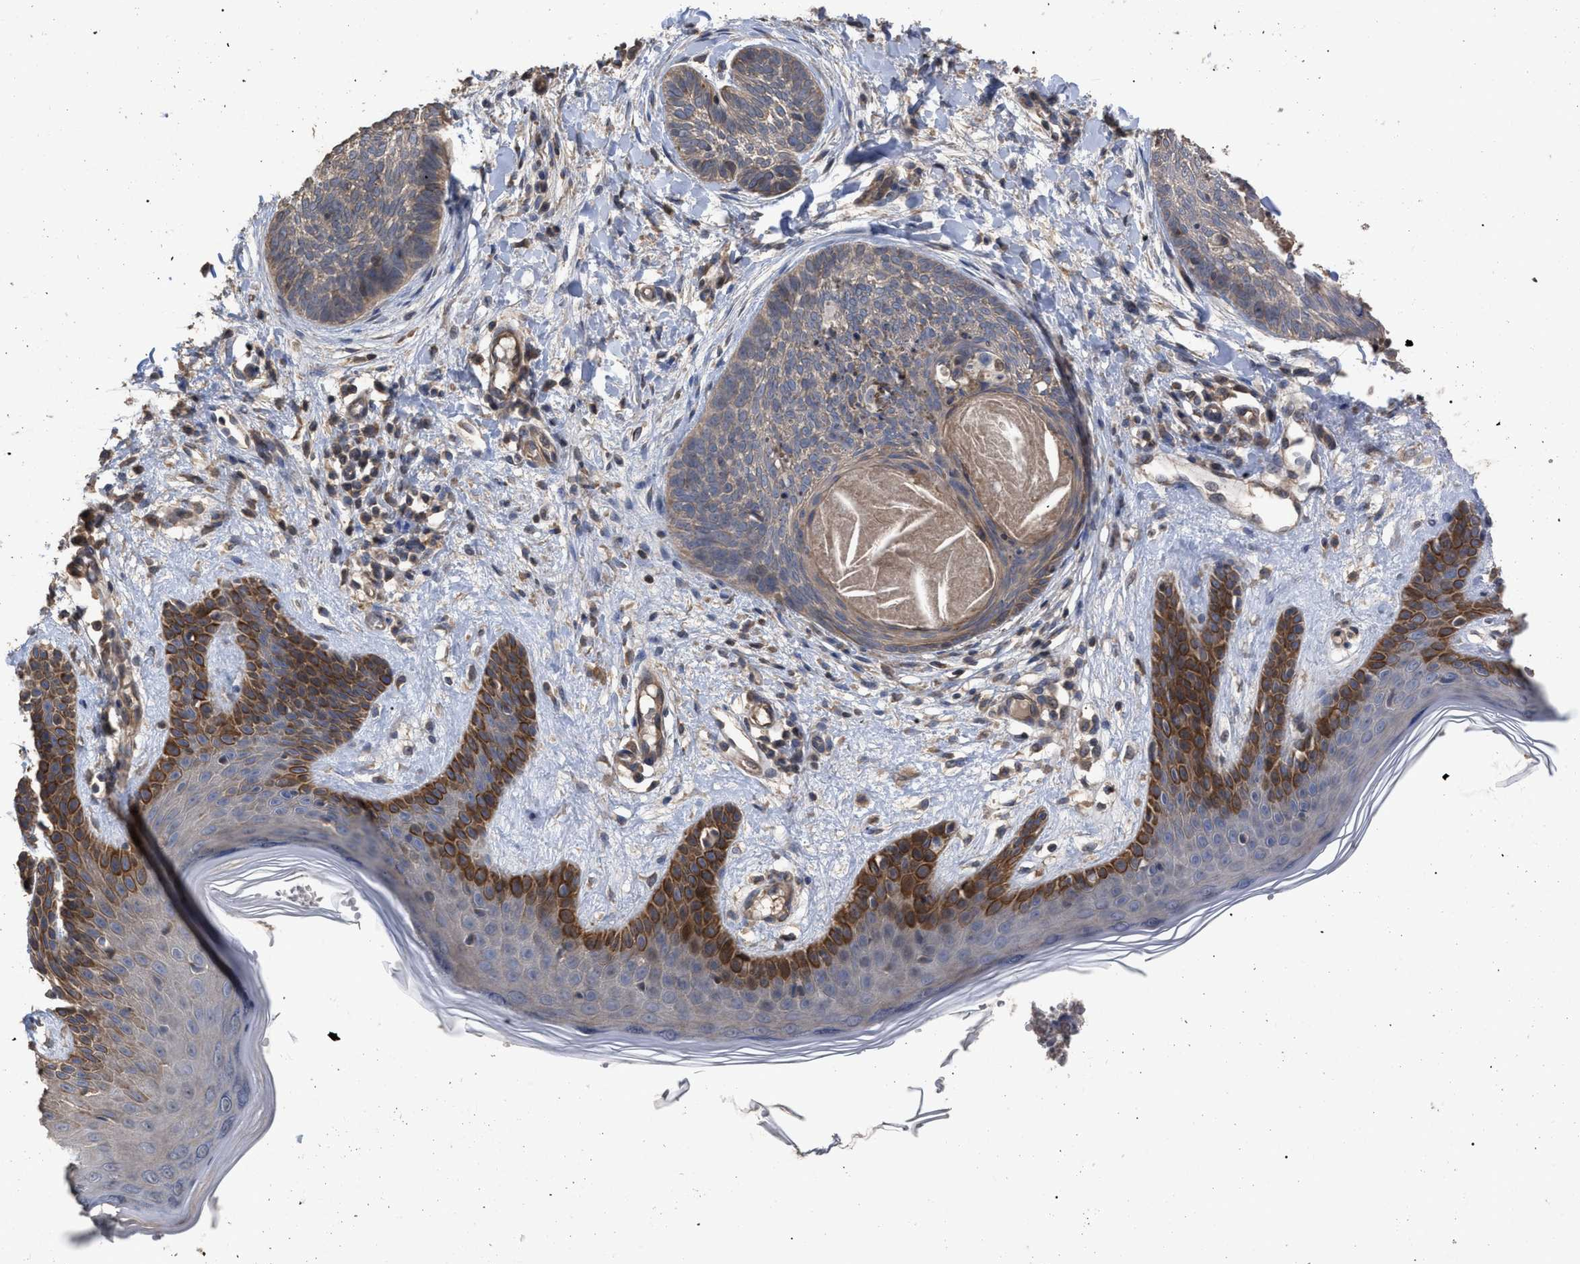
{"staining": {"intensity": "weak", "quantity": "25%-75%", "location": "cytoplasmic/membranous"}, "tissue": "skin cancer", "cell_type": "Tumor cells", "image_type": "cancer", "snomed": [{"axis": "morphology", "description": "Basal cell carcinoma"}, {"axis": "topography", "description": "Skin"}], "caption": "Immunohistochemistry (IHC) photomicrograph of human skin basal cell carcinoma stained for a protein (brown), which shows low levels of weak cytoplasmic/membranous positivity in approximately 25%-75% of tumor cells.", "gene": "BTN2A1", "patient": {"sex": "female", "age": 59}}